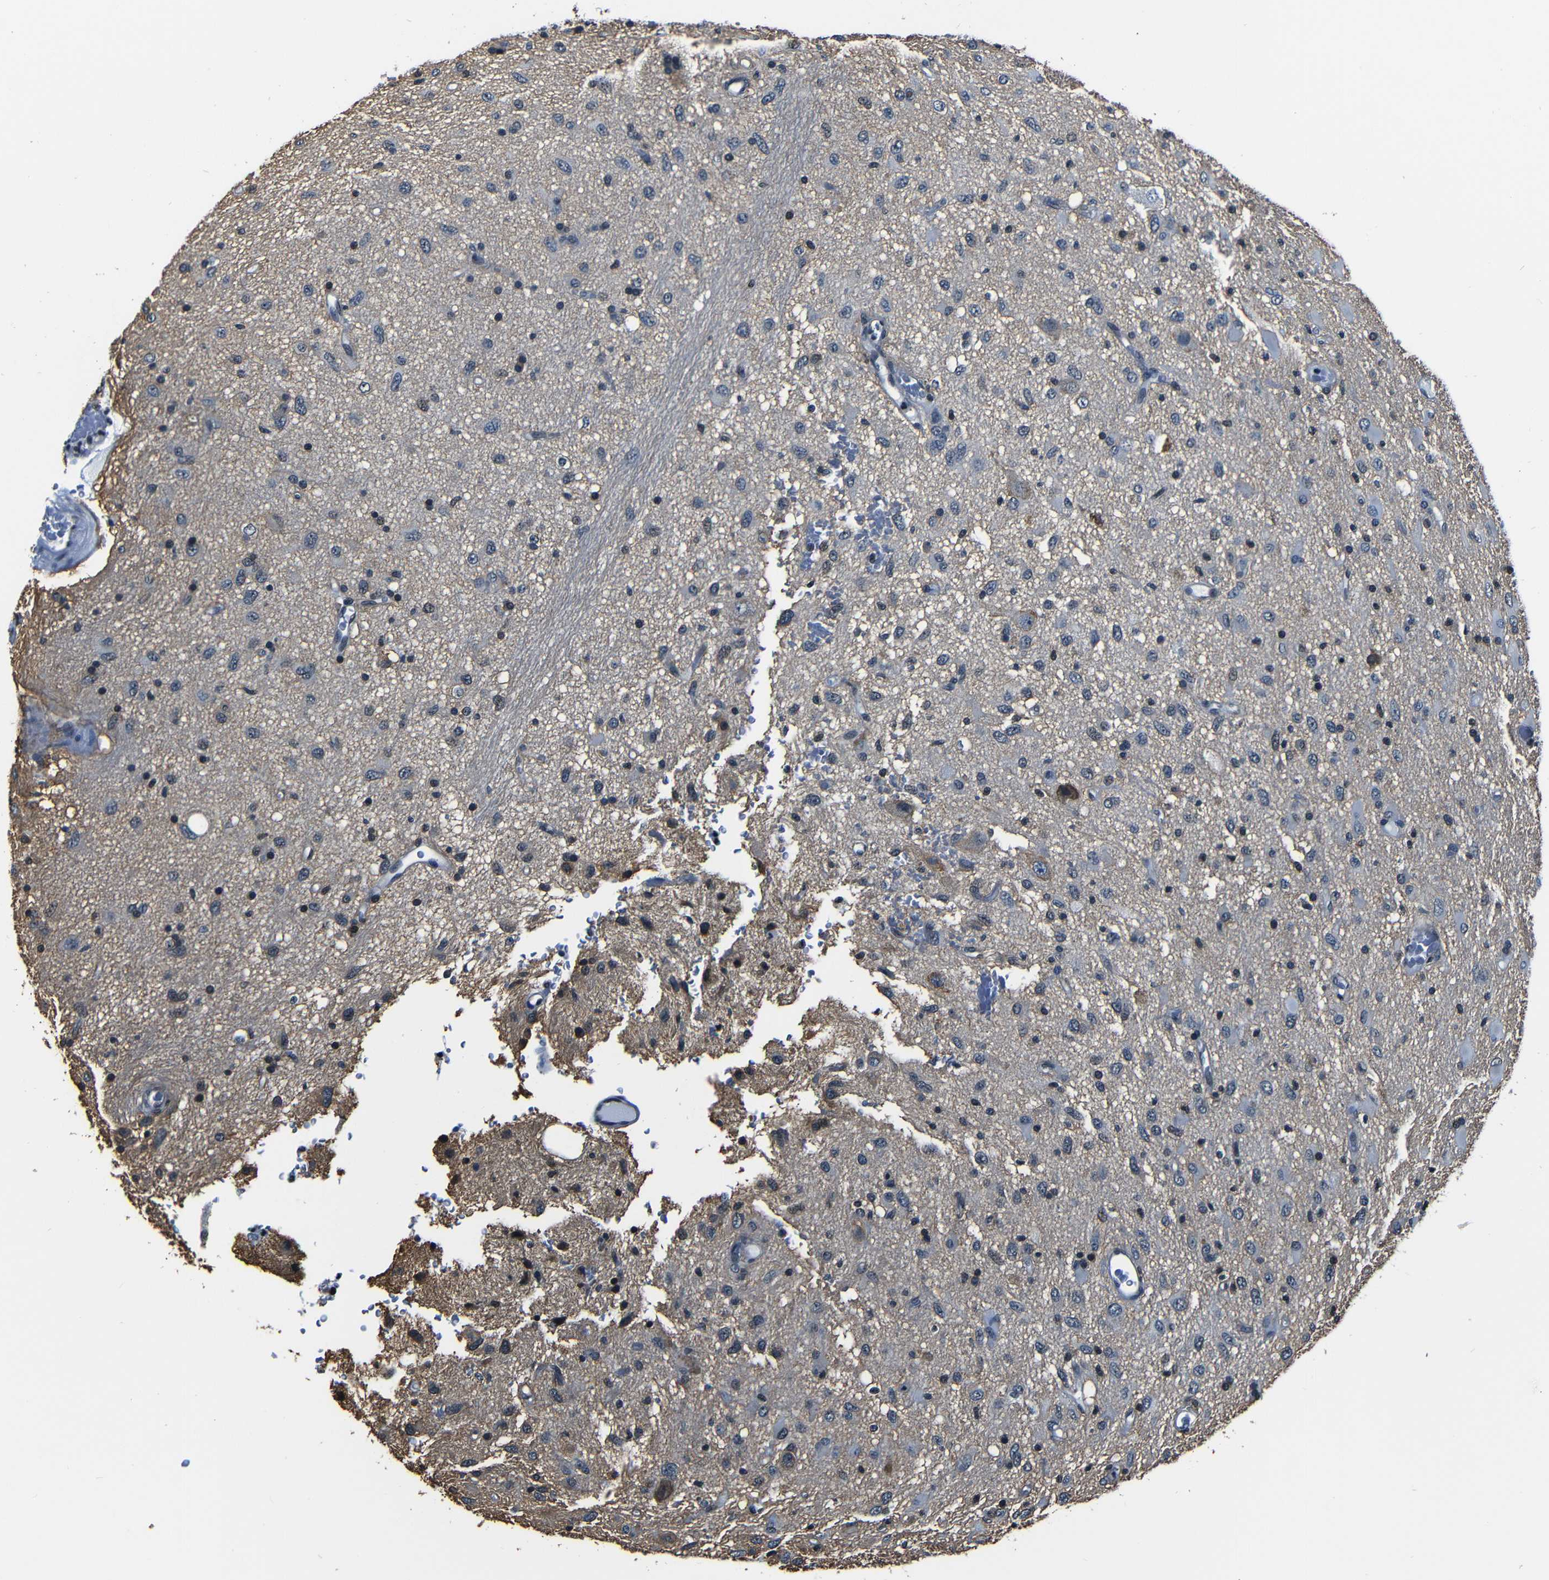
{"staining": {"intensity": "negative", "quantity": "none", "location": "none"}, "tissue": "glioma", "cell_type": "Tumor cells", "image_type": "cancer", "snomed": [{"axis": "morphology", "description": "Glioma, malignant, Low grade"}, {"axis": "topography", "description": "Brain"}], "caption": "Tumor cells show no significant staining in glioma.", "gene": "NCBP3", "patient": {"sex": "male", "age": 77}}